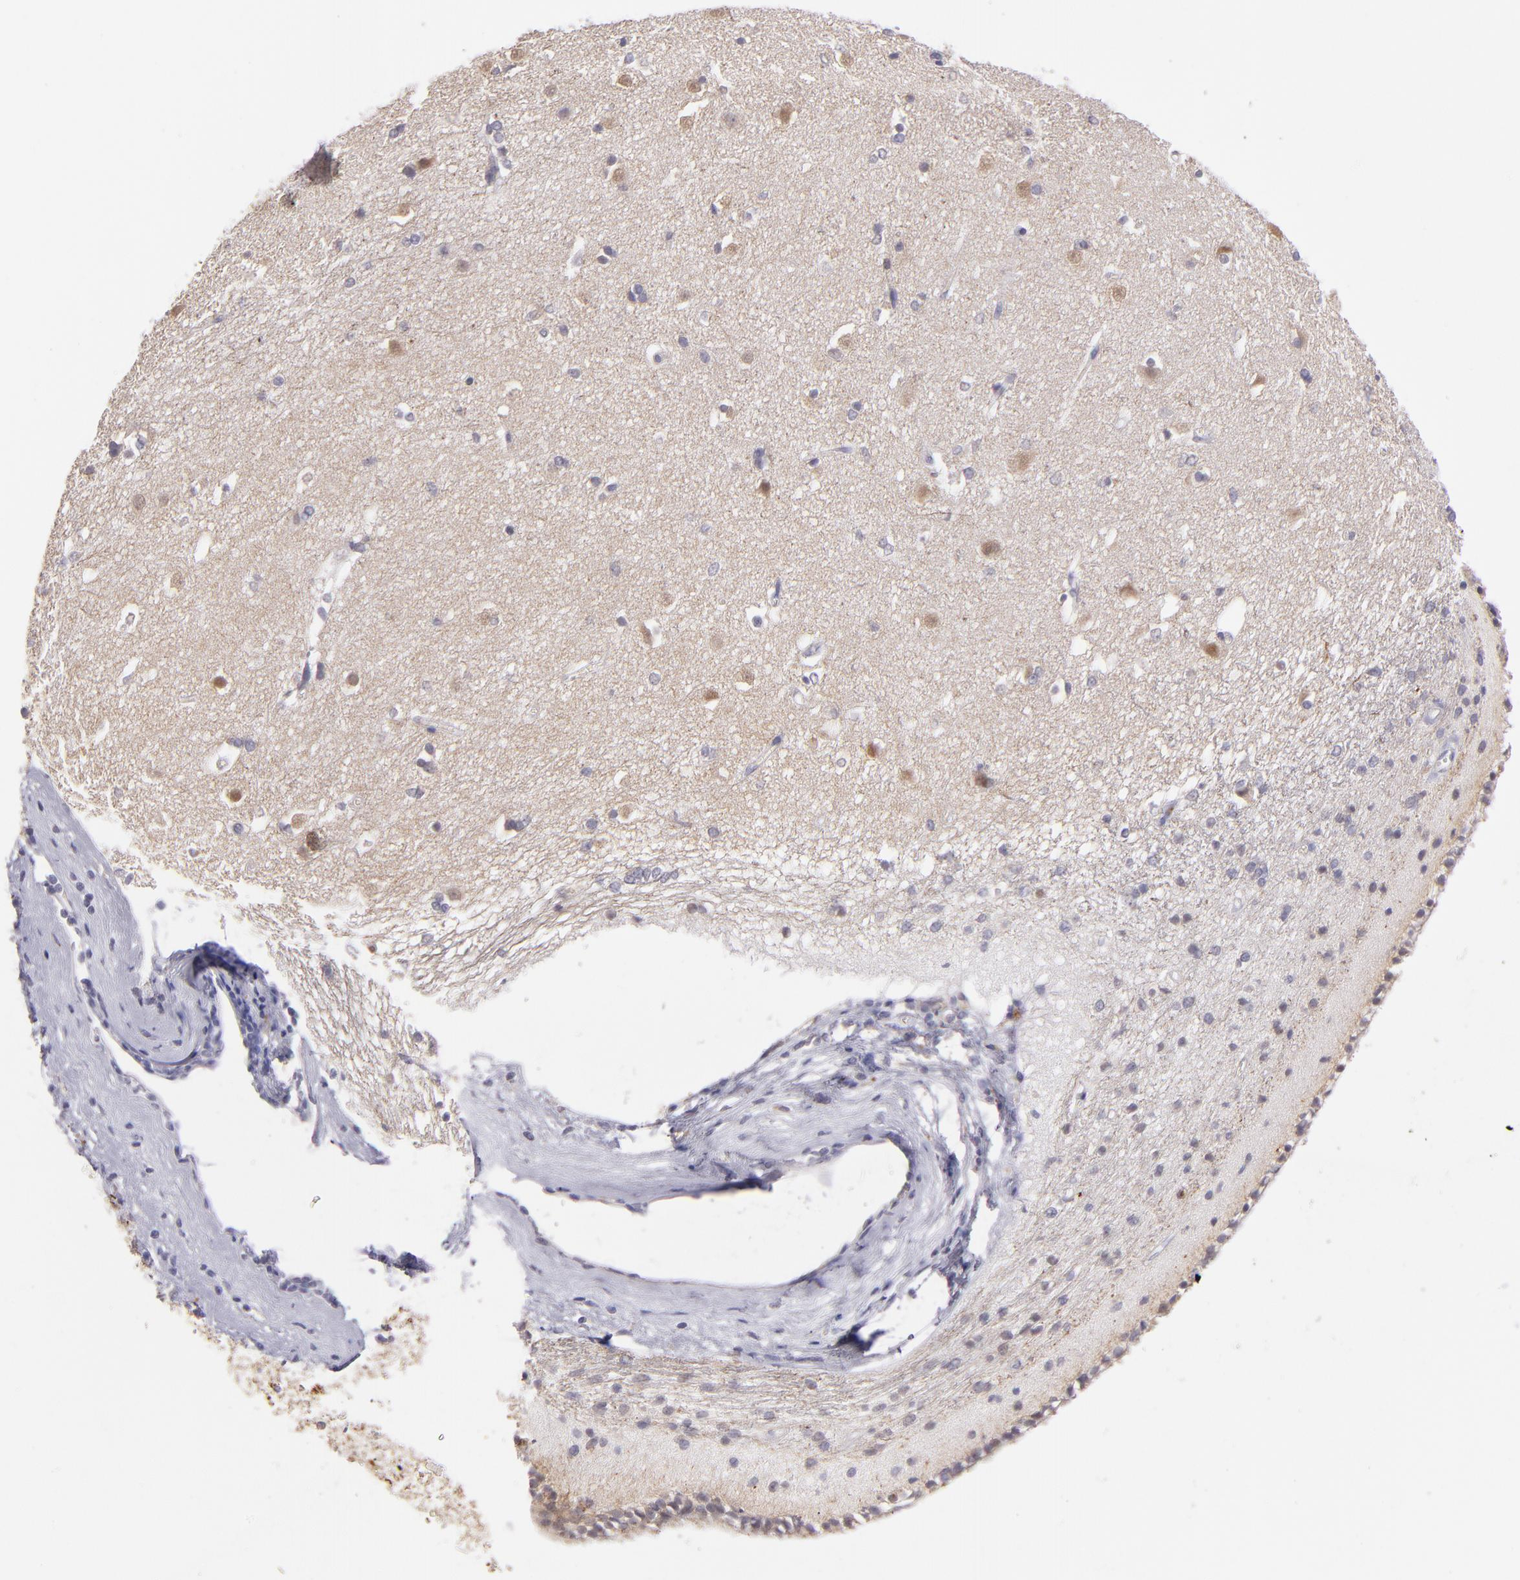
{"staining": {"intensity": "negative", "quantity": "none", "location": "none"}, "tissue": "caudate", "cell_type": "Glial cells", "image_type": "normal", "snomed": [{"axis": "morphology", "description": "Normal tissue, NOS"}, {"axis": "topography", "description": "Lateral ventricle wall"}], "caption": "DAB (3,3'-diaminobenzidine) immunohistochemical staining of normal human caudate exhibits no significant staining in glial cells.", "gene": "TRAF3", "patient": {"sex": "female", "age": 19}}